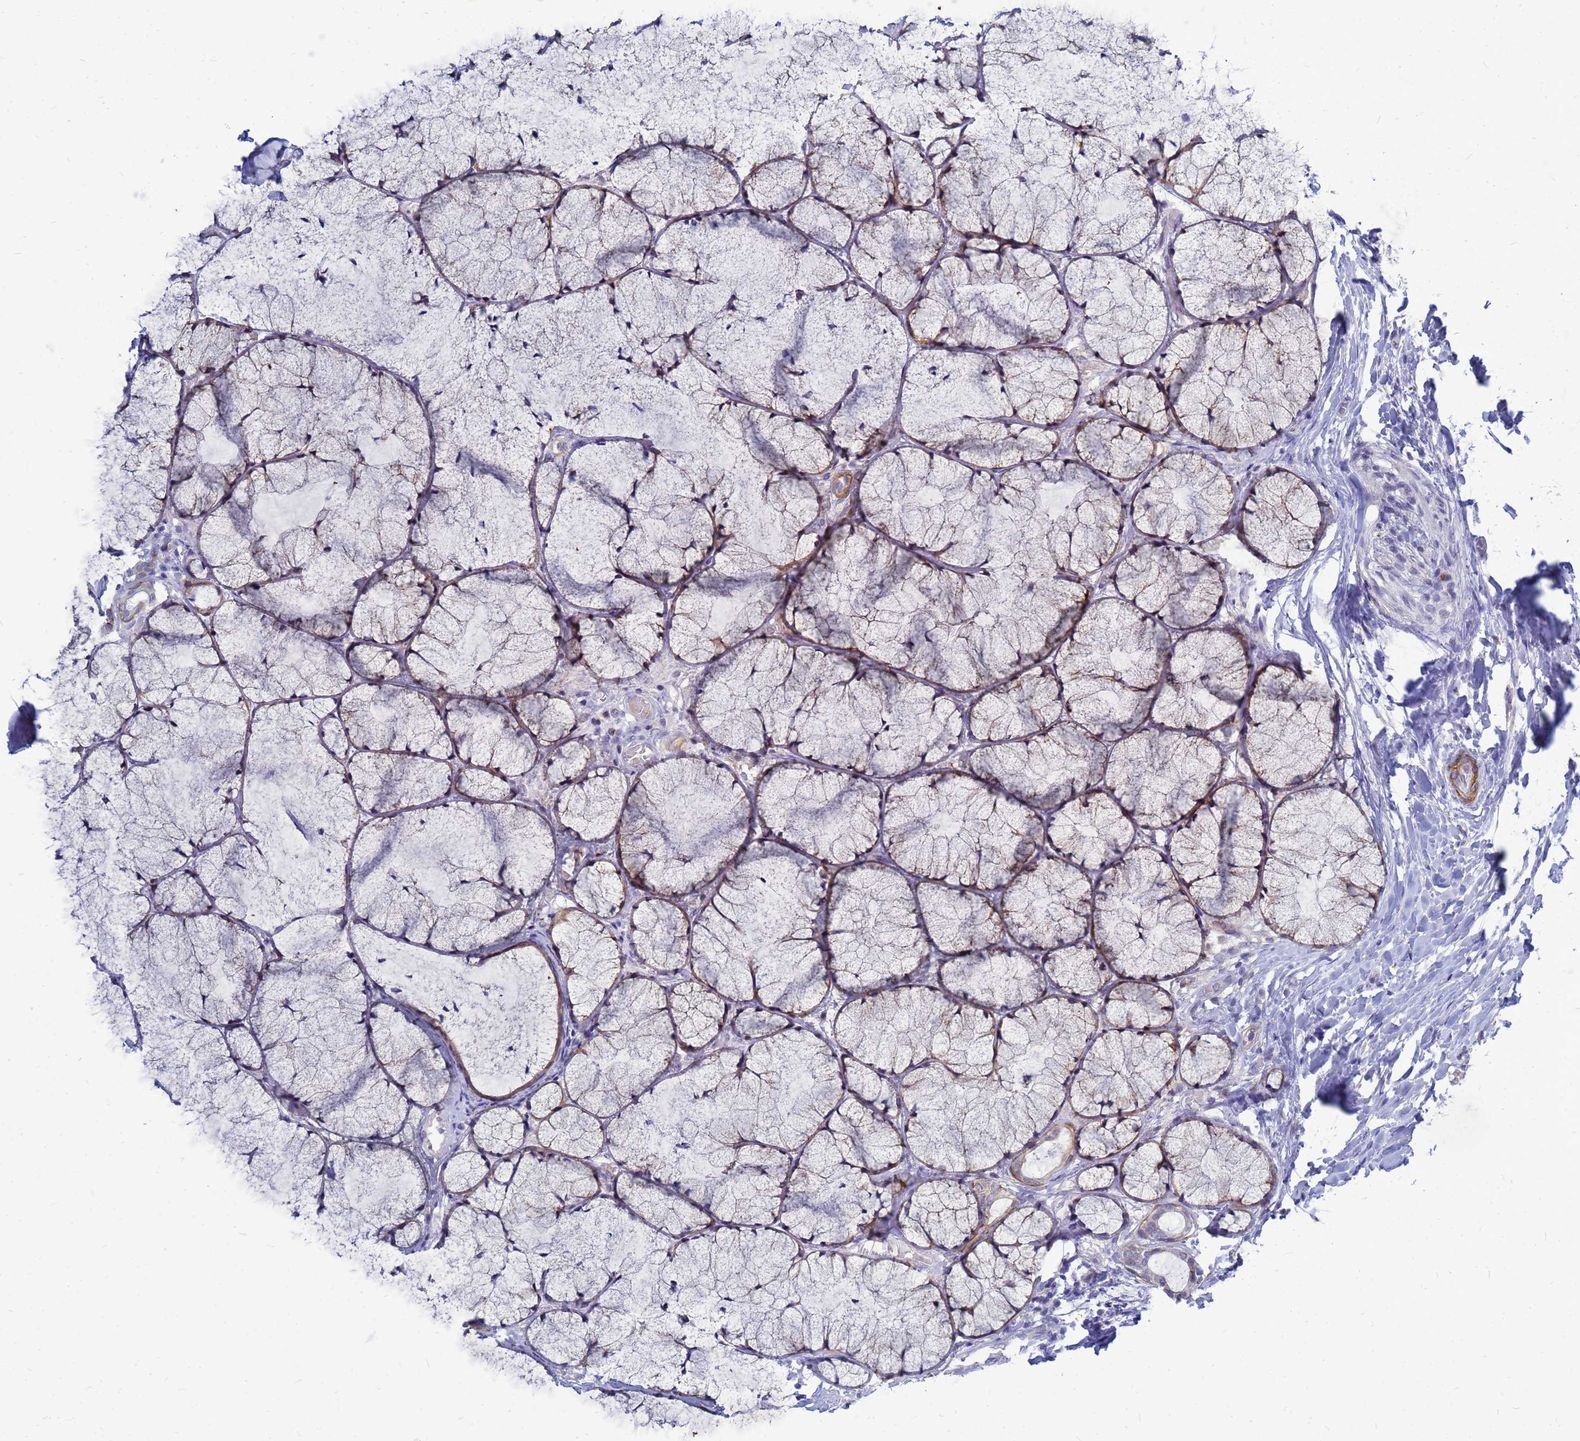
{"staining": {"intensity": "moderate", "quantity": ">75%", "location": "nuclear"}, "tissue": "head and neck cancer", "cell_type": "Tumor cells", "image_type": "cancer", "snomed": [{"axis": "morphology", "description": "Adenocarcinoma, NOS"}, {"axis": "topography", "description": "Head-Neck"}], "caption": "Protein expression analysis of head and neck cancer (adenocarcinoma) exhibits moderate nuclear staining in about >75% of tumor cells. The protein of interest is stained brown, and the nuclei are stained in blue (DAB IHC with brightfield microscopy, high magnification).", "gene": "SRGAP3", "patient": {"sex": "male", "age": 66}}